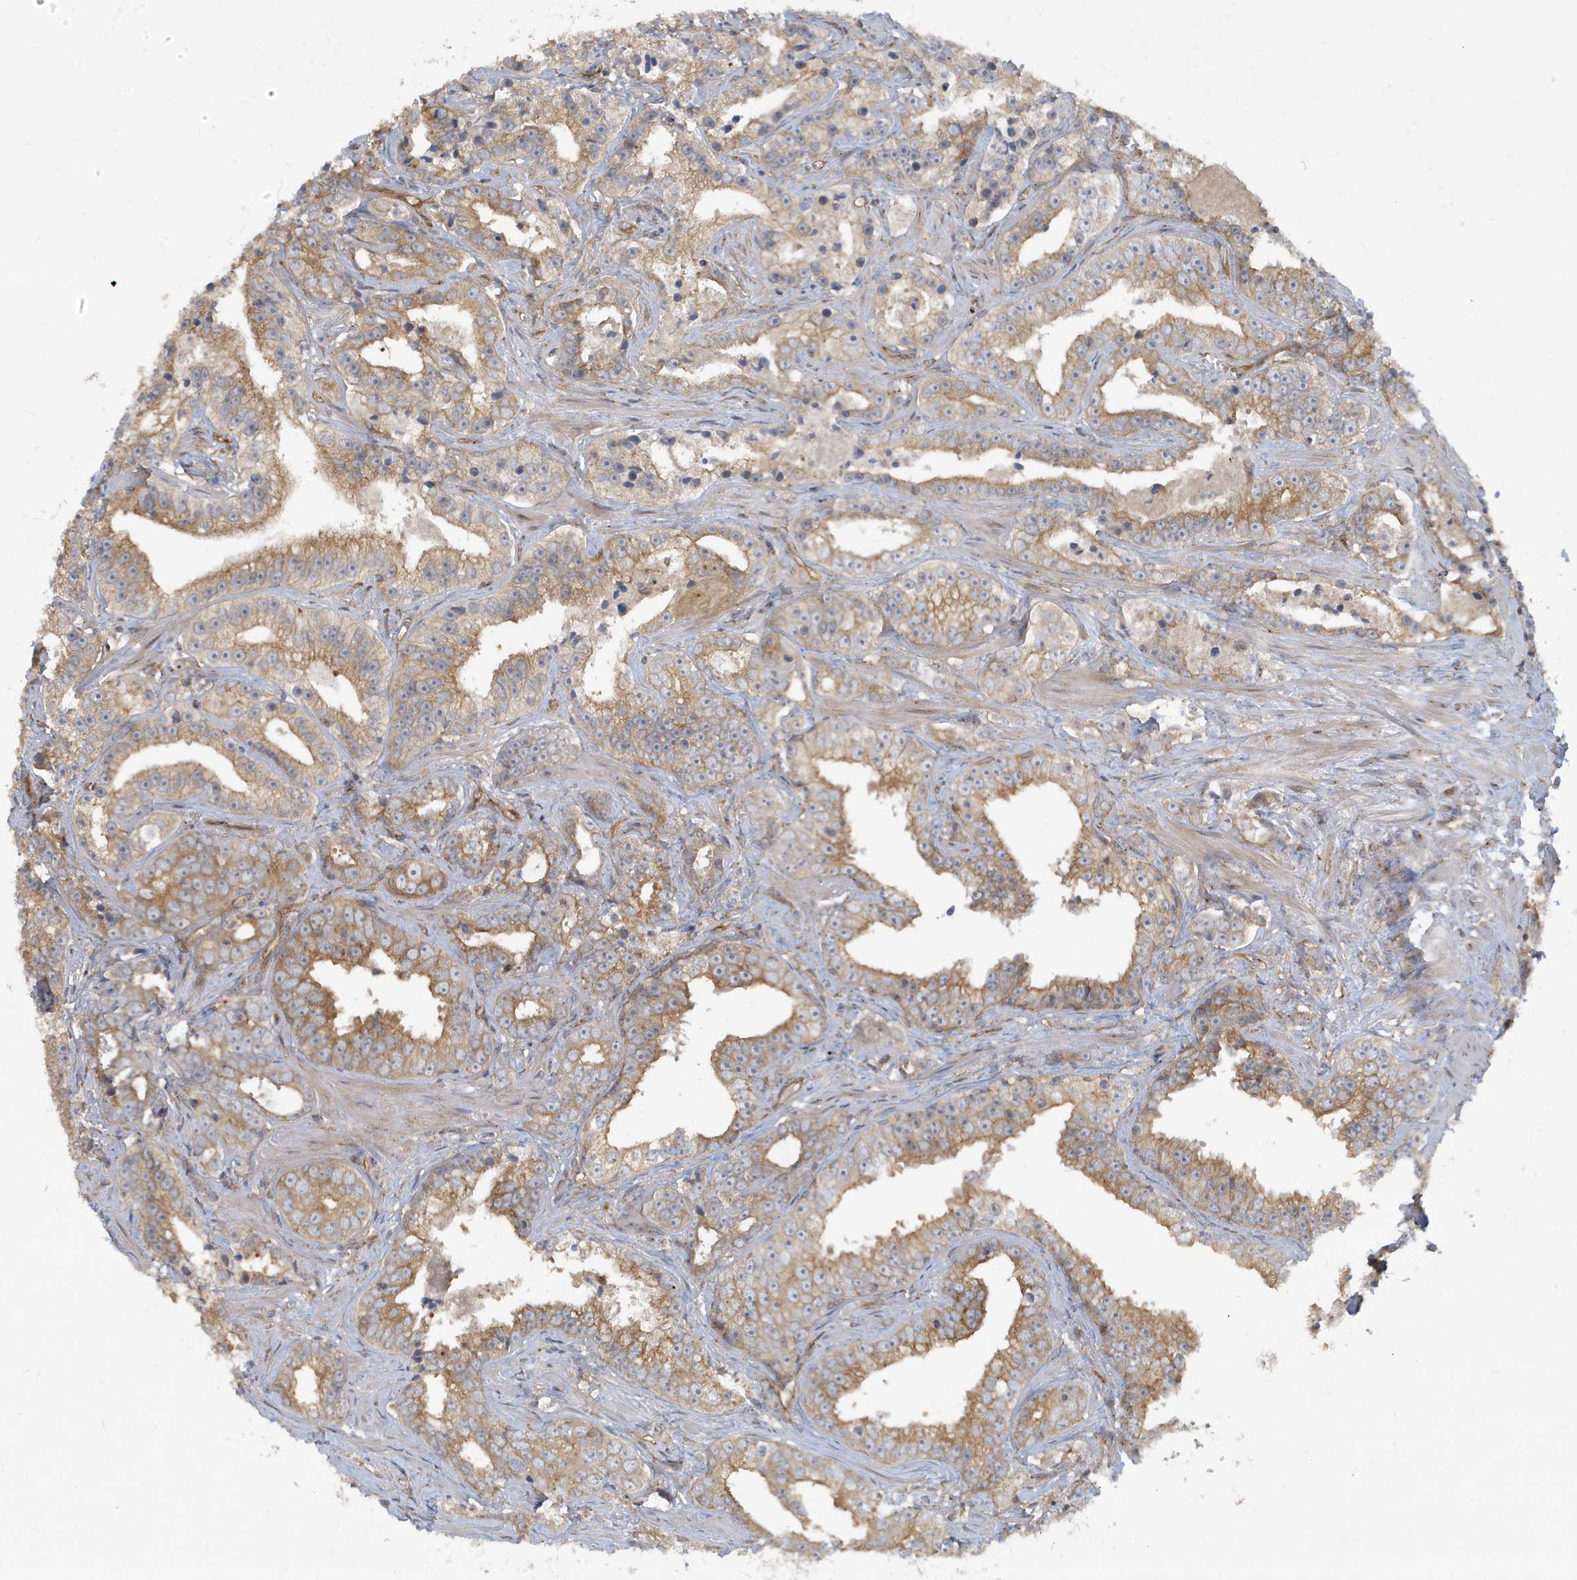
{"staining": {"intensity": "moderate", "quantity": ">75%", "location": "cytoplasmic/membranous"}, "tissue": "prostate cancer", "cell_type": "Tumor cells", "image_type": "cancer", "snomed": [{"axis": "morphology", "description": "Adenocarcinoma, High grade"}, {"axis": "topography", "description": "Prostate"}], "caption": "Prostate high-grade adenocarcinoma stained with IHC displays moderate cytoplasmic/membranous positivity in about >75% of tumor cells. (Stains: DAB (3,3'-diaminobenzidine) in brown, nuclei in blue, Microscopy: brightfield microscopy at high magnification).", "gene": "ATP23", "patient": {"sex": "male", "age": 62}}